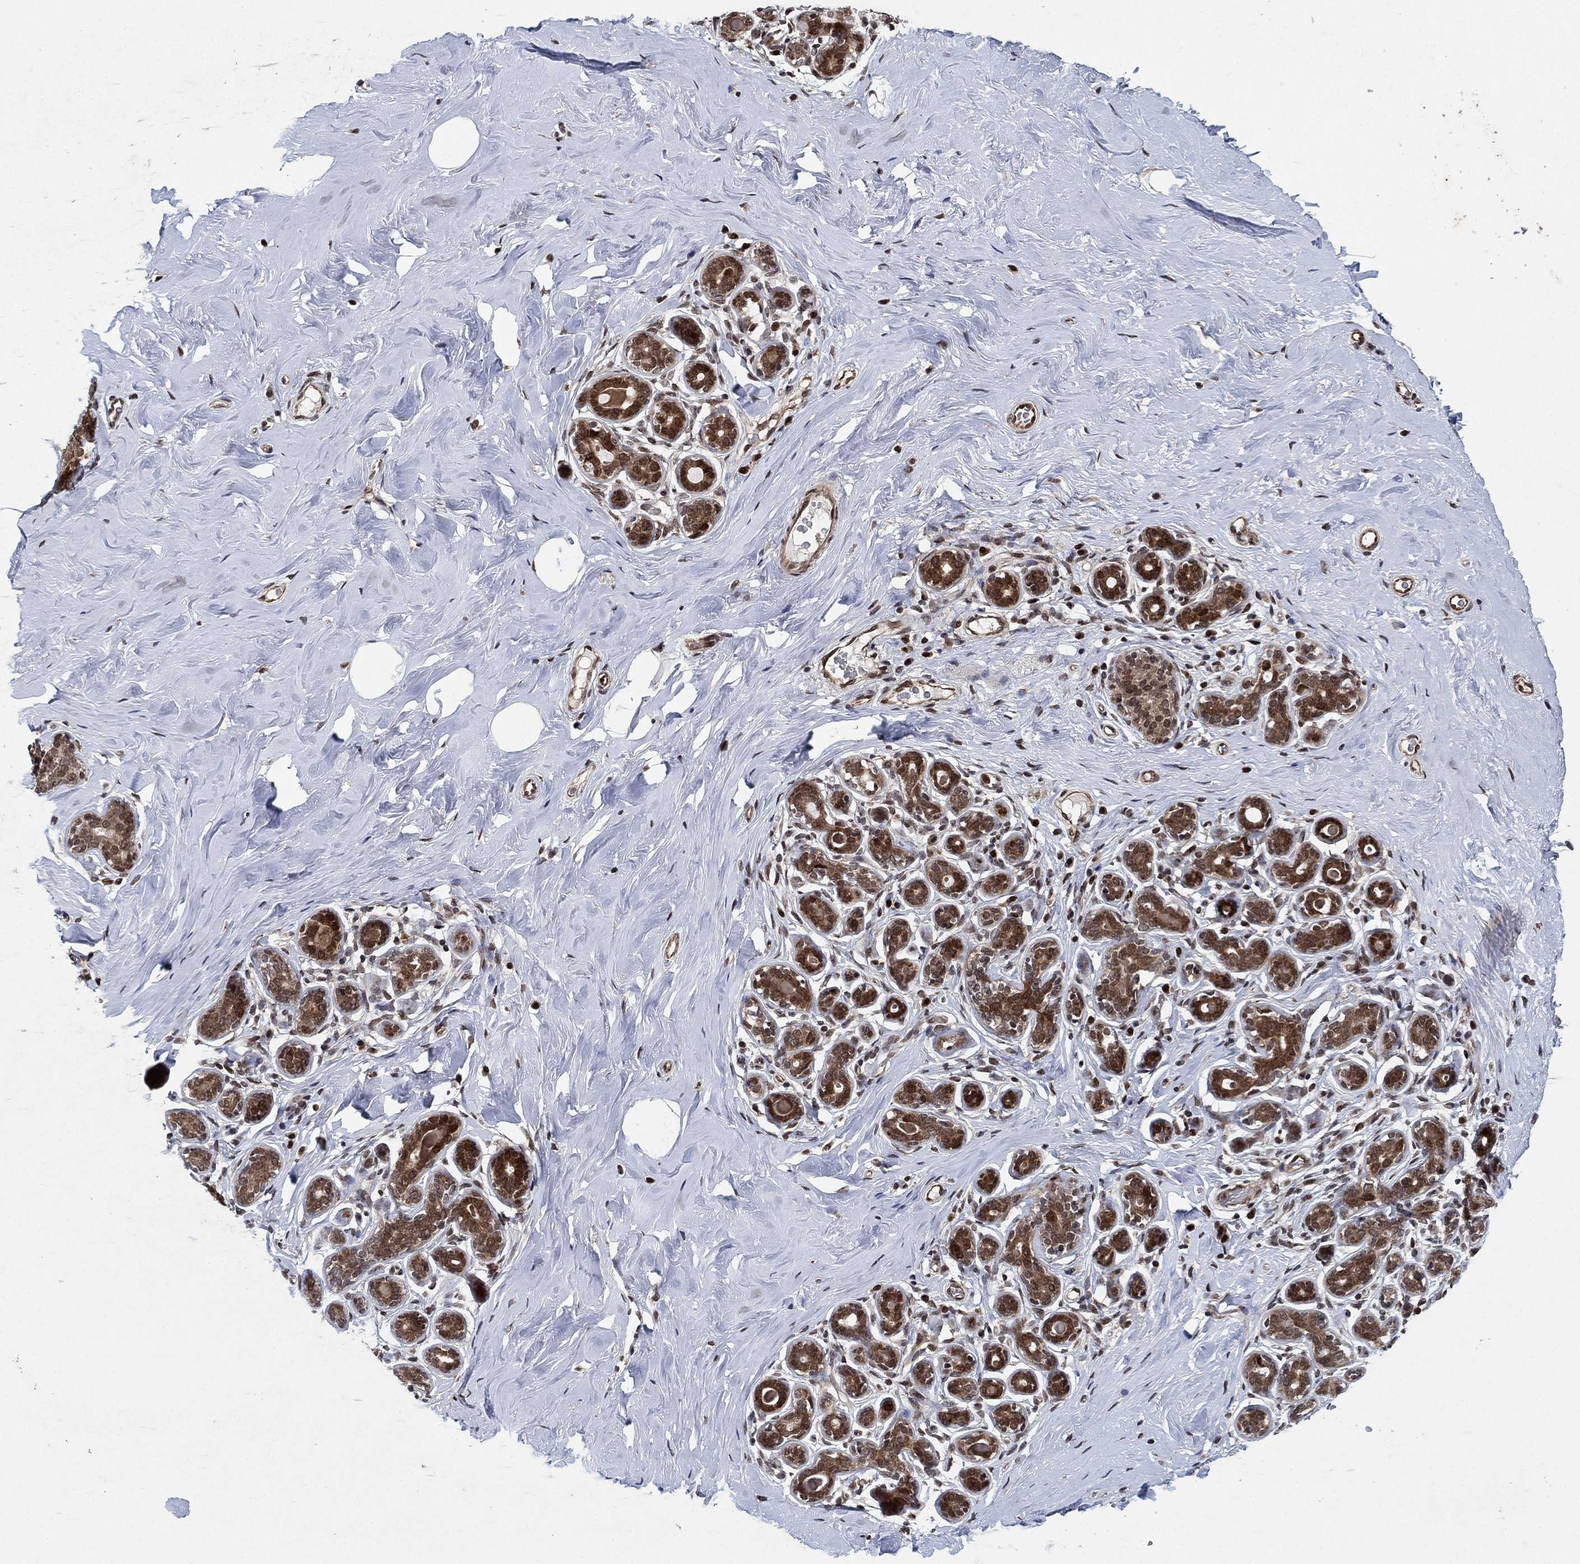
{"staining": {"intensity": "negative", "quantity": "none", "location": "none"}, "tissue": "breast", "cell_type": "Adipocytes", "image_type": "normal", "snomed": [{"axis": "morphology", "description": "Normal tissue, NOS"}, {"axis": "topography", "description": "Skin"}, {"axis": "topography", "description": "Breast"}], "caption": "The immunohistochemistry photomicrograph has no significant staining in adipocytes of breast.", "gene": "PRICKLE4", "patient": {"sex": "female", "age": 43}}